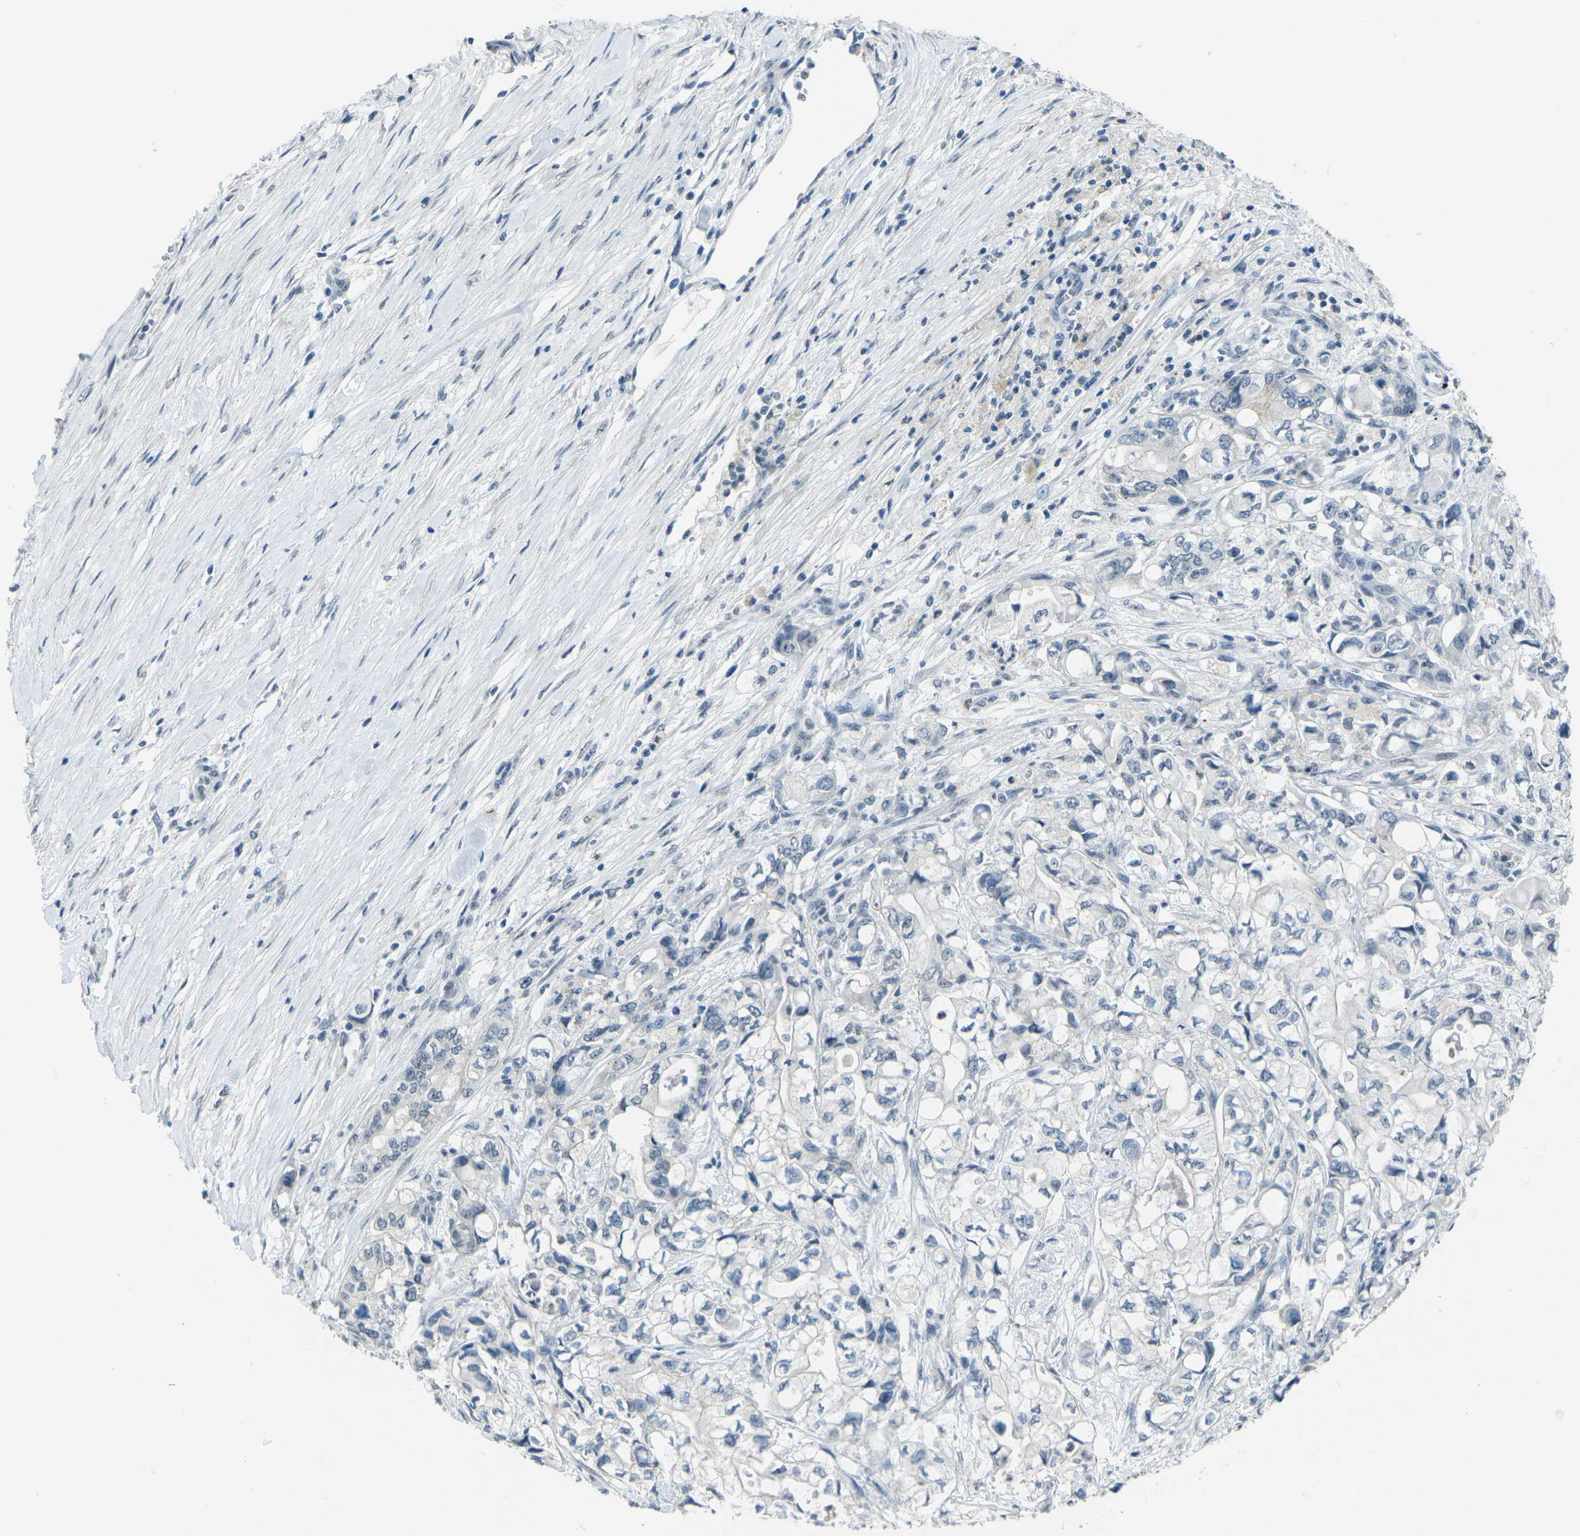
{"staining": {"intensity": "negative", "quantity": "none", "location": "none"}, "tissue": "pancreatic cancer", "cell_type": "Tumor cells", "image_type": "cancer", "snomed": [{"axis": "morphology", "description": "Adenocarcinoma, NOS"}, {"axis": "topography", "description": "Pancreas"}], "caption": "The micrograph demonstrates no staining of tumor cells in pancreatic adenocarcinoma.", "gene": "SPTBN2", "patient": {"sex": "male", "age": 79}}